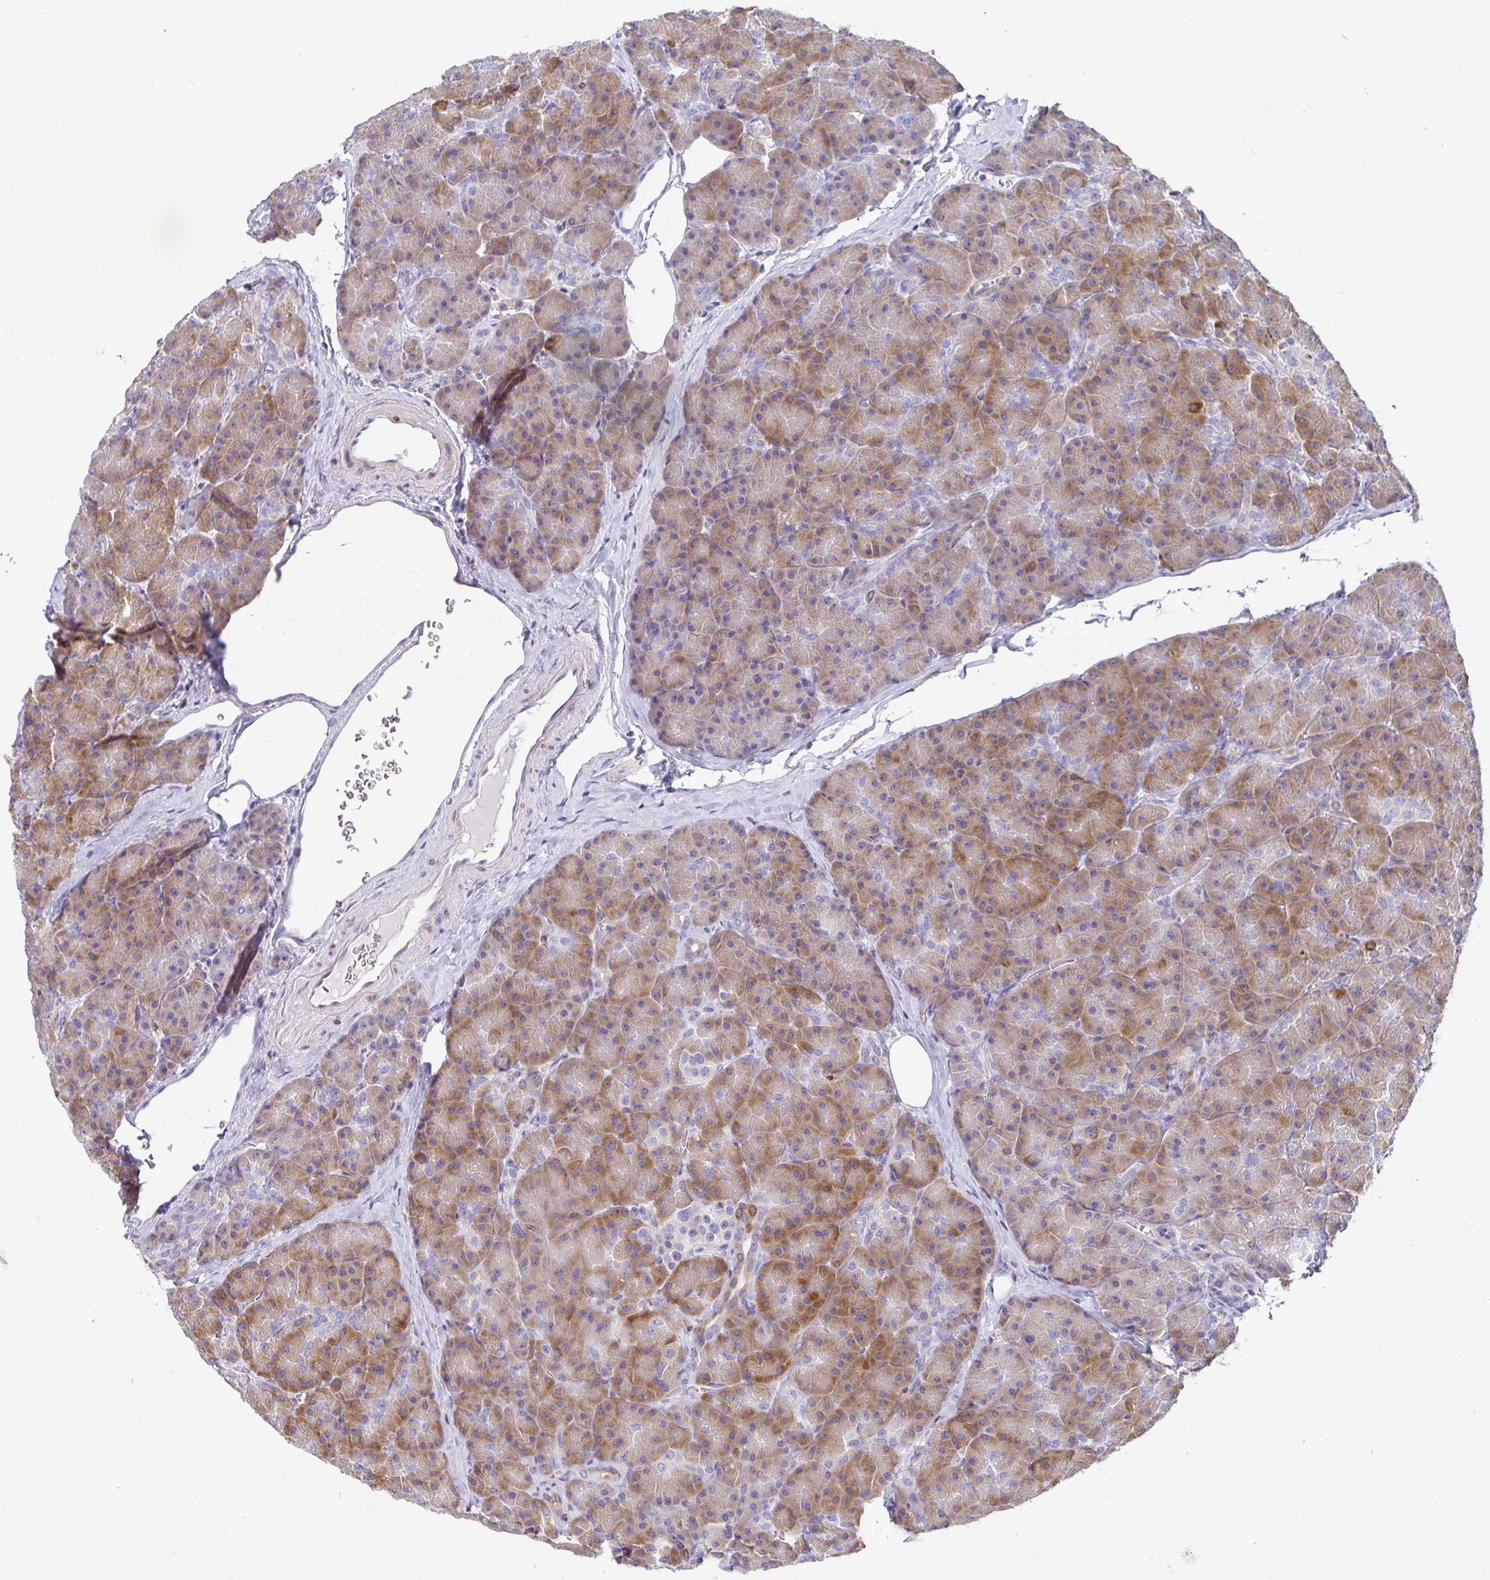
{"staining": {"intensity": "moderate", "quantity": "25%-75%", "location": "cytoplasmic/membranous"}, "tissue": "pancreas", "cell_type": "Exocrine glandular cells", "image_type": "normal", "snomed": [{"axis": "morphology", "description": "Normal tissue, NOS"}, {"axis": "topography", "description": "Pancreas"}], "caption": "The micrograph exhibits immunohistochemical staining of benign pancreas. There is moderate cytoplasmic/membranous expression is seen in about 25%-75% of exocrine glandular cells.", "gene": "TP53I11", "patient": {"sex": "male", "age": 57}}